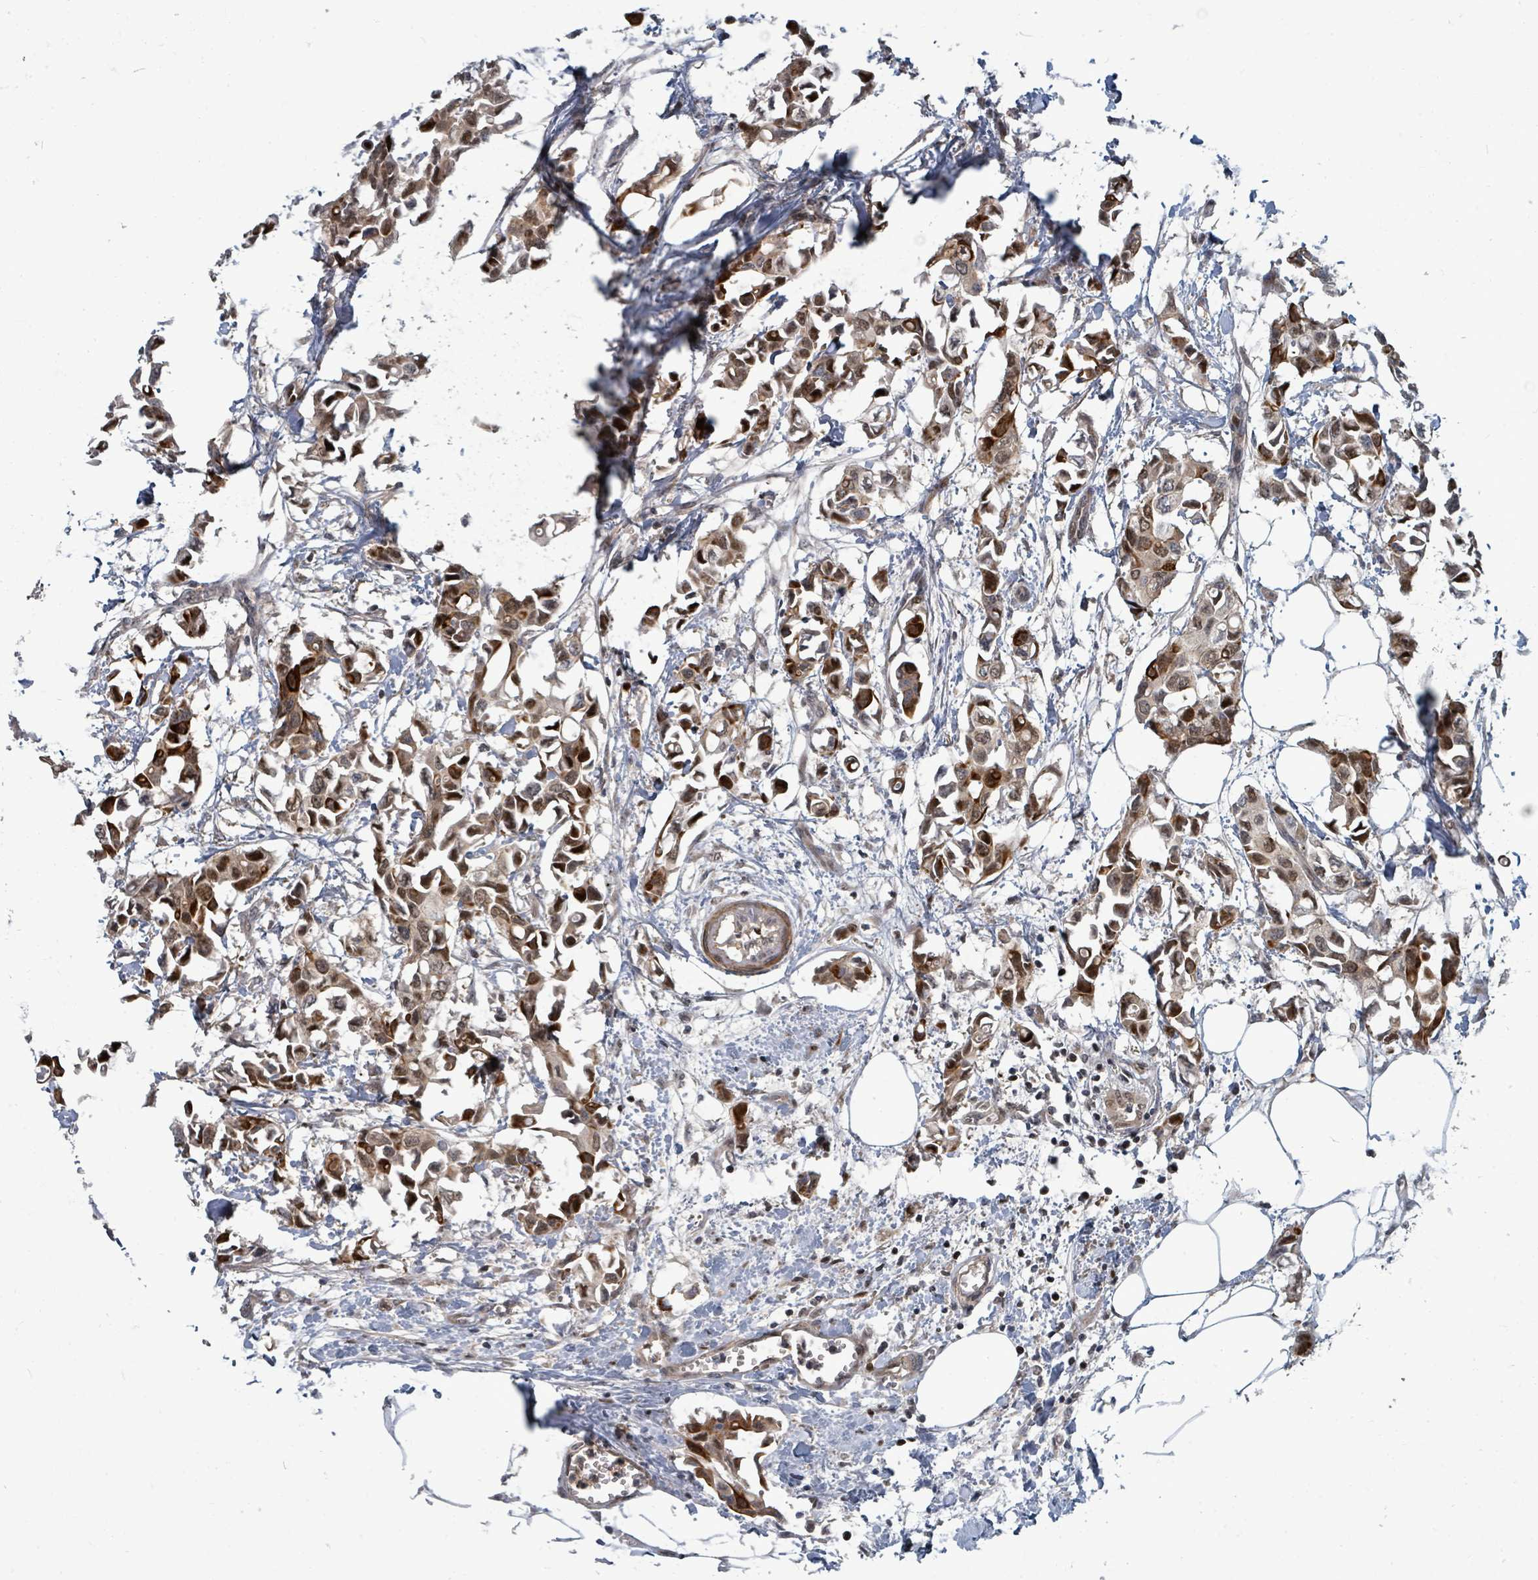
{"staining": {"intensity": "moderate", "quantity": ">75%", "location": "cytoplasmic/membranous,nuclear"}, "tissue": "breast cancer", "cell_type": "Tumor cells", "image_type": "cancer", "snomed": [{"axis": "morphology", "description": "Duct carcinoma"}, {"axis": "topography", "description": "Breast"}], "caption": "IHC histopathology image of breast cancer stained for a protein (brown), which displays medium levels of moderate cytoplasmic/membranous and nuclear expression in approximately >75% of tumor cells.", "gene": "TRDMT1", "patient": {"sex": "female", "age": 41}}